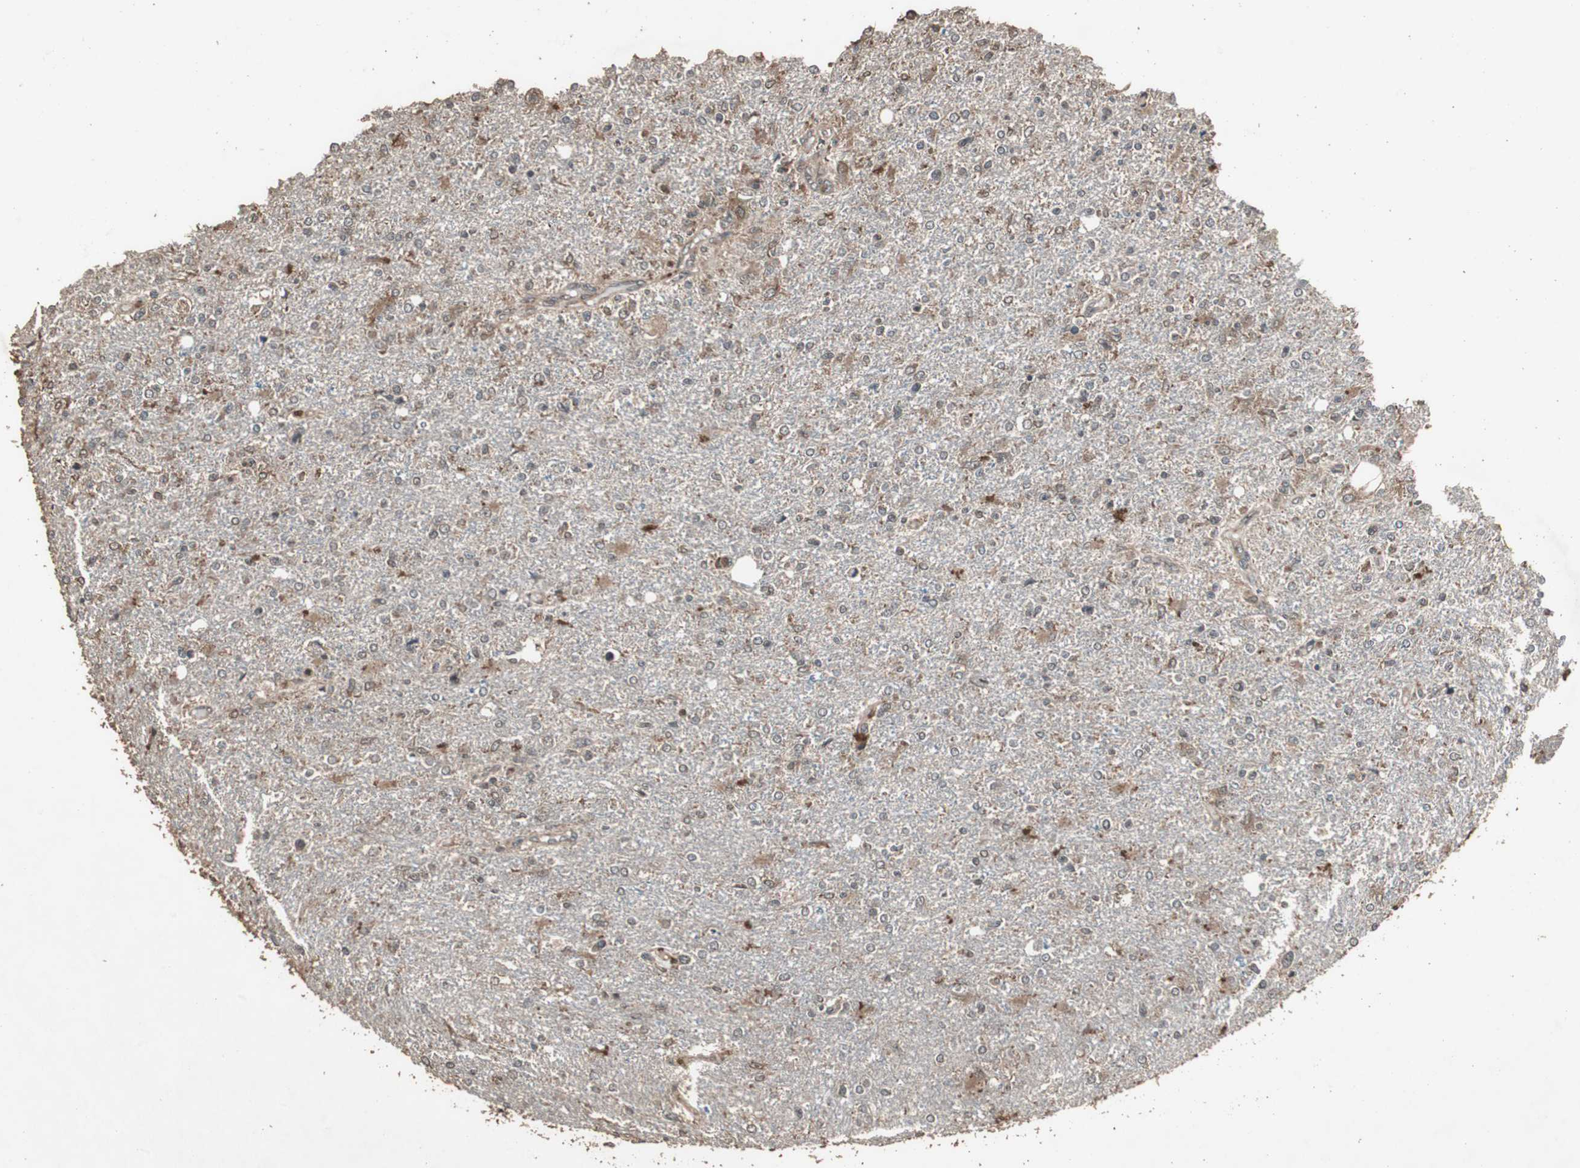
{"staining": {"intensity": "weak", "quantity": "<25%", "location": "cytoplasmic/membranous"}, "tissue": "glioma", "cell_type": "Tumor cells", "image_type": "cancer", "snomed": [{"axis": "morphology", "description": "Glioma, malignant, High grade"}, {"axis": "topography", "description": "Cerebral cortex"}], "caption": "High magnification brightfield microscopy of malignant glioma (high-grade) stained with DAB (3,3'-diaminobenzidine) (brown) and counterstained with hematoxylin (blue): tumor cells show no significant positivity.", "gene": "LAMTOR5", "patient": {"sex": "male", "age": 76}}